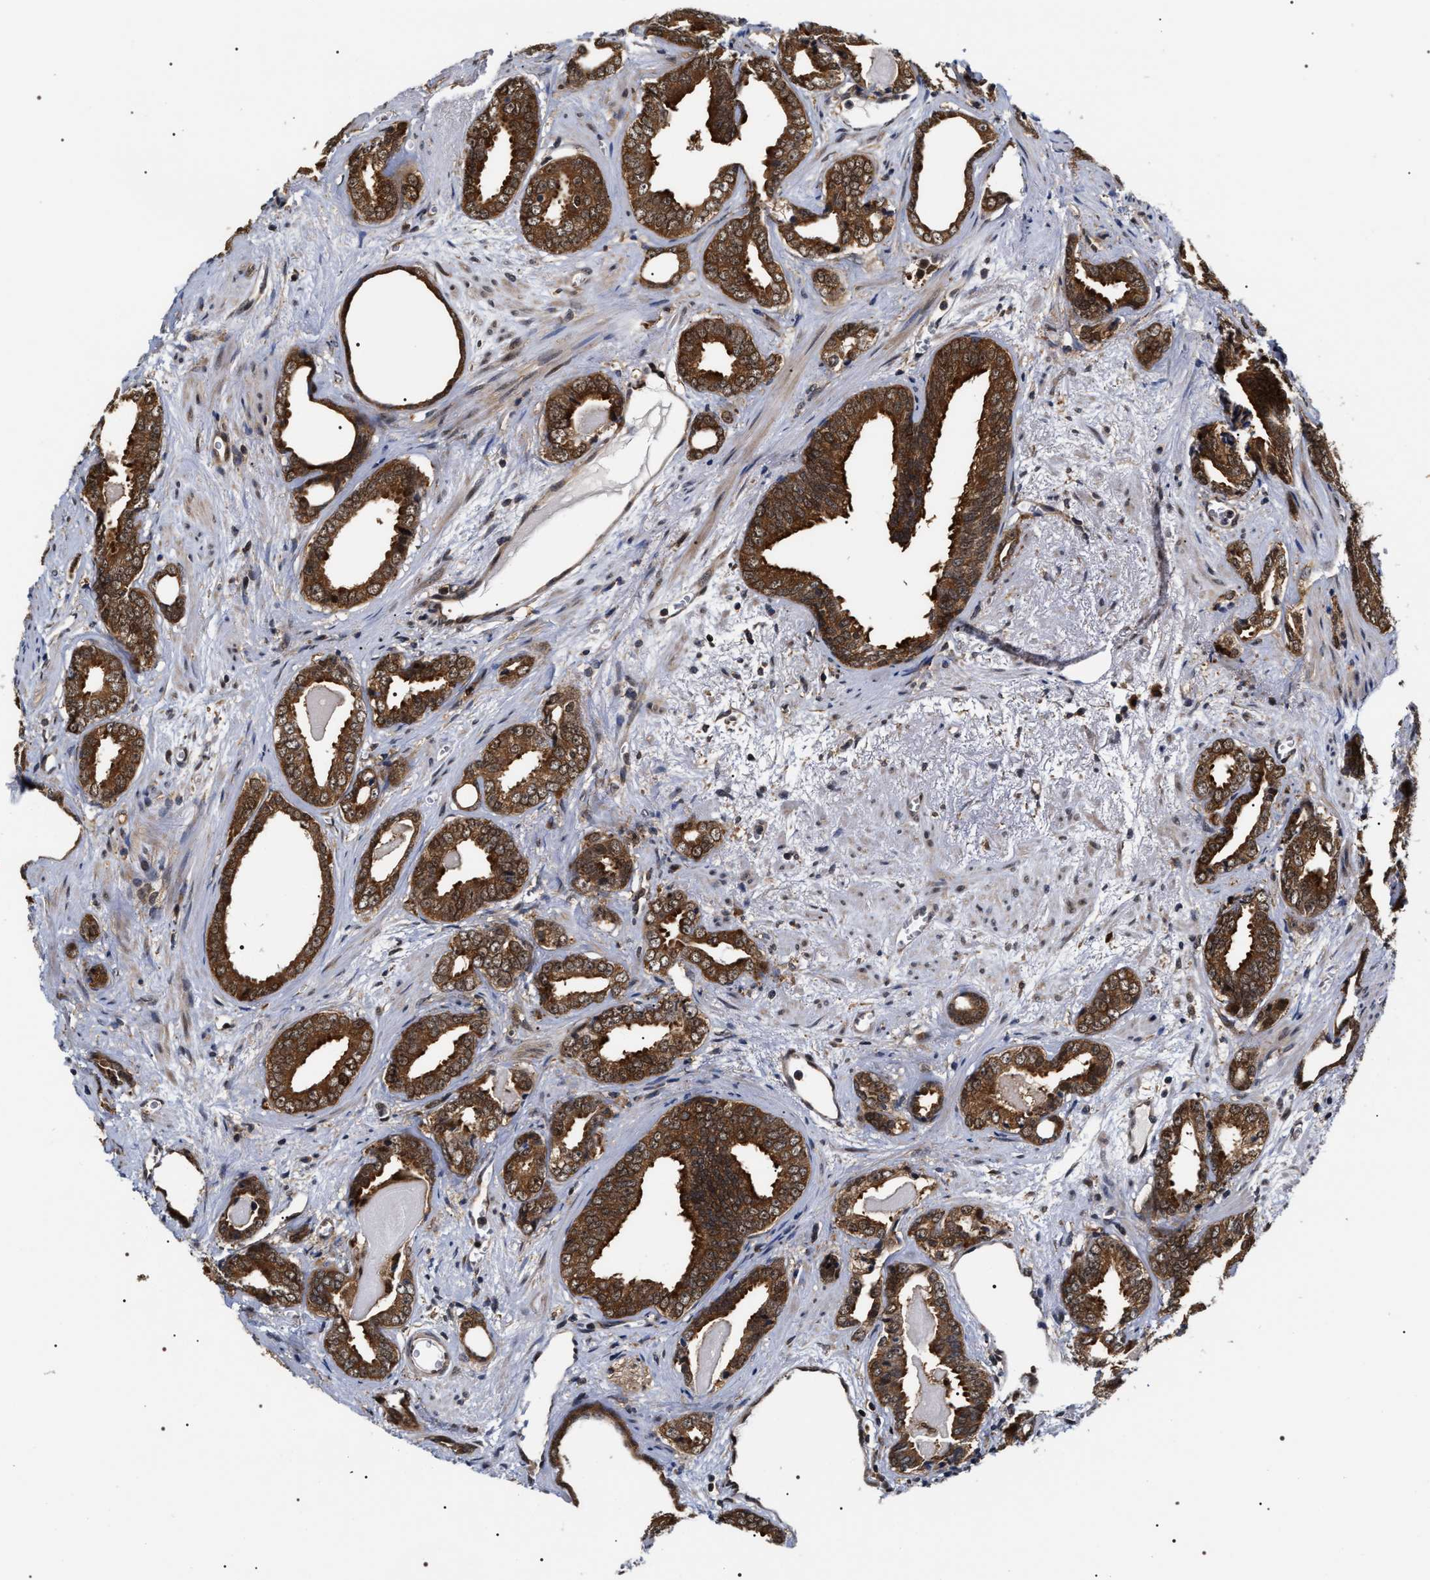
{"staining": {"intensity": "strong", "quantity": ">75%", "location": "cytoplasmic/membranous,nuclear"}, "tissue": "prostate cancer", "cell_type": "Tumor cells", "image_type": "cancer", "snomed": [{"axis": "morphology", "description": "Adenocarcinoma, Medium grade"}, {"axis": "topography", "description": "Prostate"}], "caption": "Immunohistochemistry micrograph of neoplastic tissue: prostate adenocarcinoma (medium-grade) stained using immunohistochemistry shows high levels of strong protein expression localized specifically in the cytoplasmic/membranous and nuclear of tumor cells, appearing as a cytoplasmic/membranous and nuclear brown color.", "gene": "BAG6", "patient": {"sex": "male", "age": 79}}